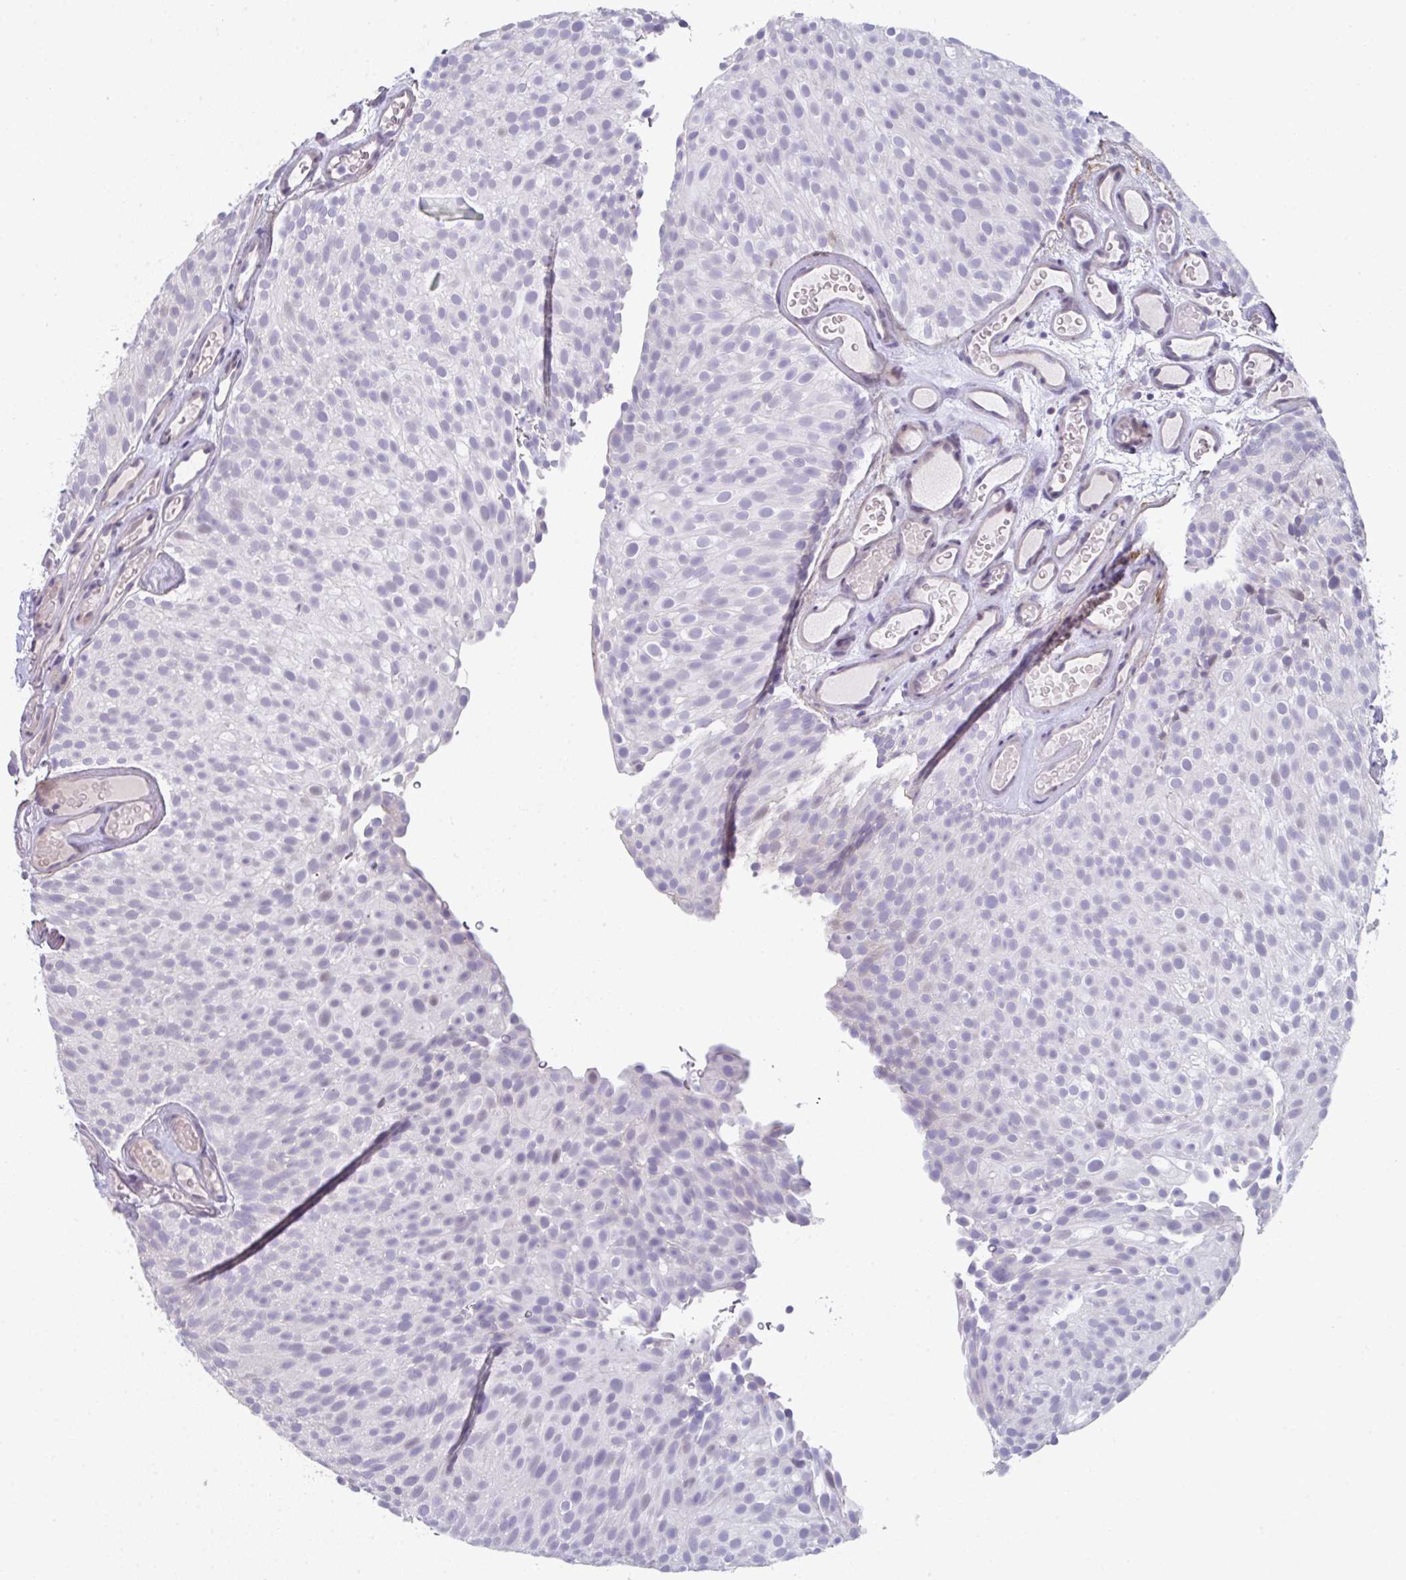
{"staining": {"intensity": "negative", "quantity": "none", "location": "none"}, "tissue": "urothelial cancer", "cell_type": "Tumor cells", "image_type": "cancer", "snomed": [{"axis": "morphology", "description": "Urothelial carcinoma, Low grade"}, {"axis": "topography", "description": "Urinary bladder"}], "caption": "A high-resolution histopathology image shows IHC staining of low-grade urothelial carcinoma, which reveals no significant positivity in tumor cells. The staining is performed using DAB brown chromogen with nuclei counter-stained in using hematoxylin.", "gene": "A1CF", "patient": {"sex": "male", "age": 78}}